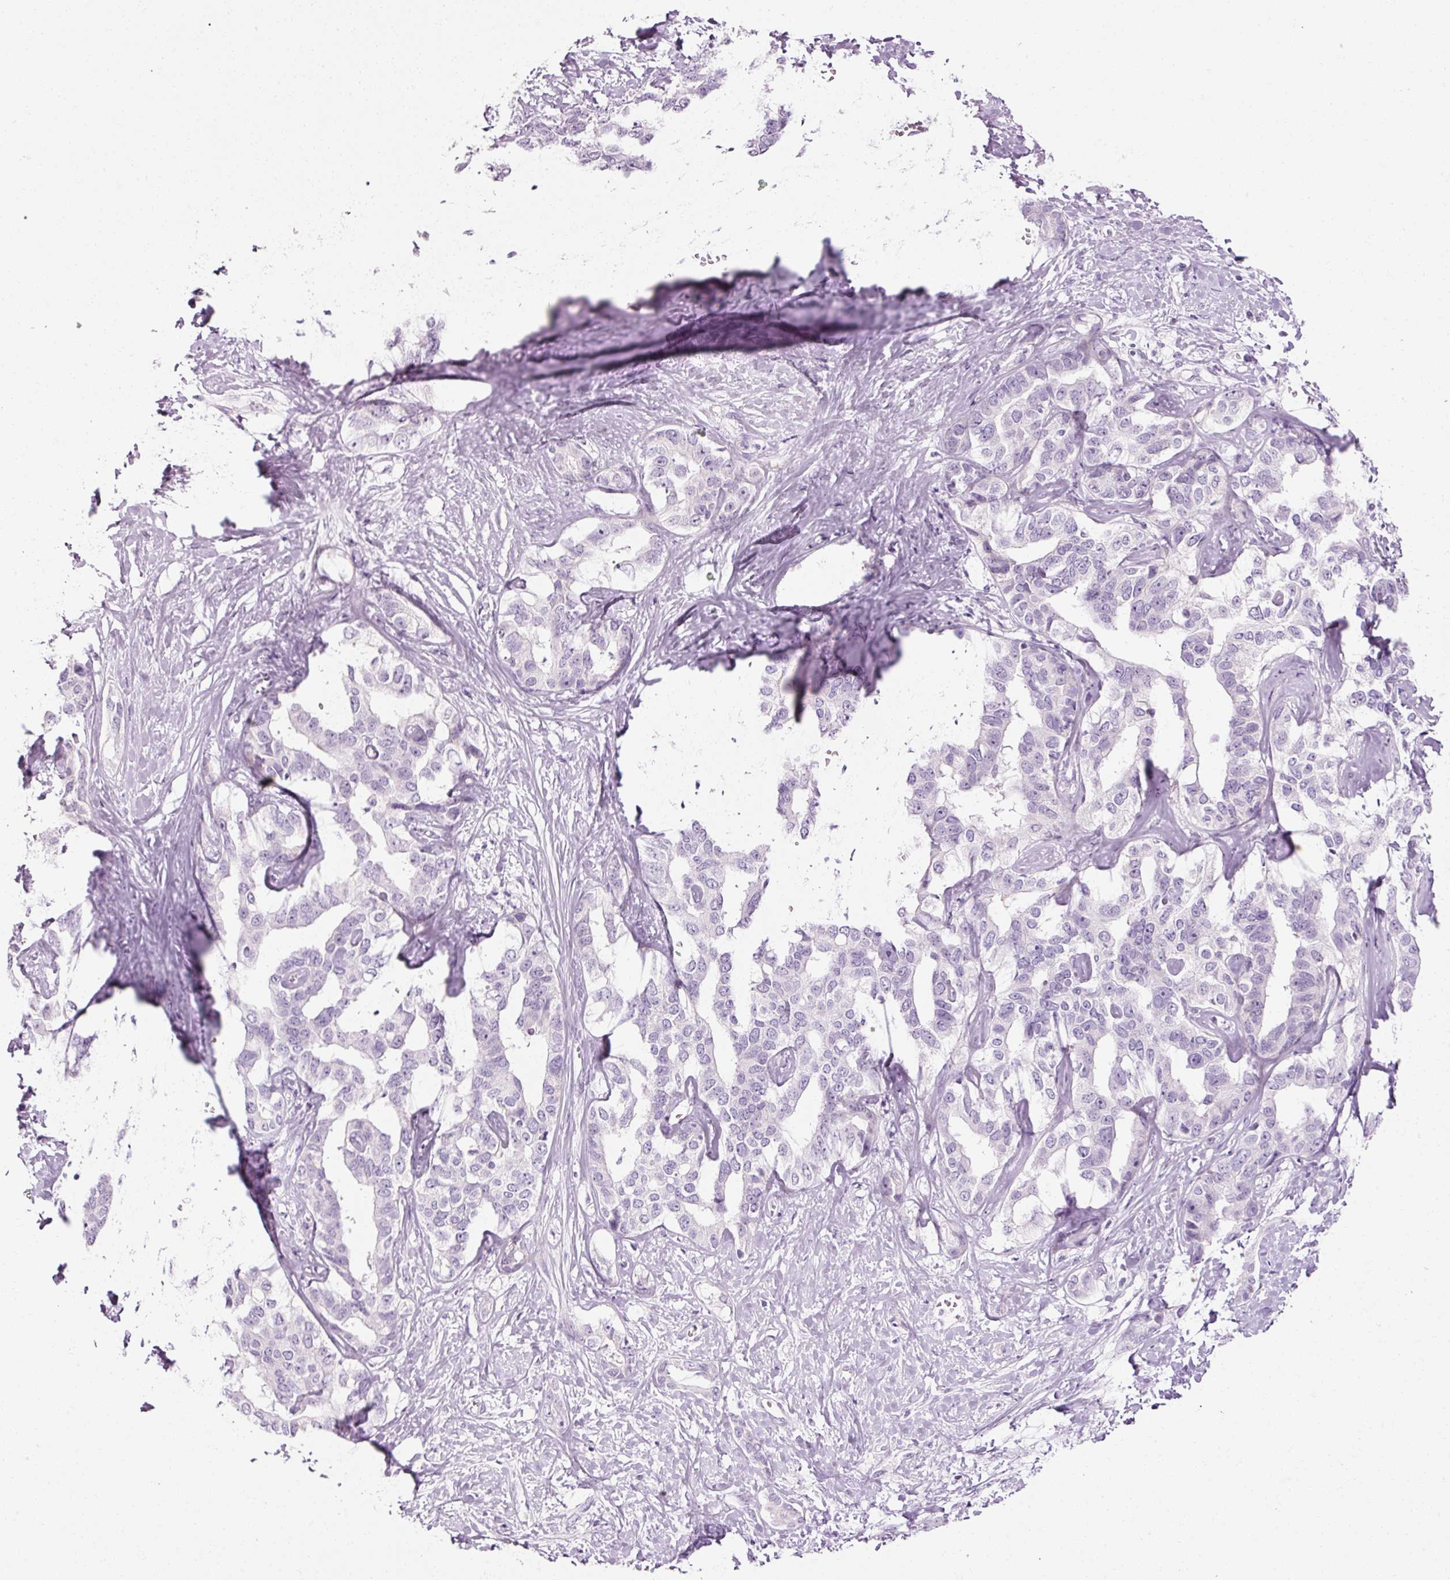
{"staining": {"intensity": "negative", "quantity": "none", "location": "none"}, "tissue": "liver cancer", "cell_type": "Tumor cells", "image_type": "cancer", "snomed": [{"axis": "morphology", "description": "Cholangiocarcinoma"}, {"axis": "topography", "description": "Liver"}], "caption": "Liver cancer stained for a protein using immunohistochemistry (IHC) exhibits no positivity tumor cells.", "gene": "ANKRD20A1", "patient": {"sex": "male", "age": 59}}